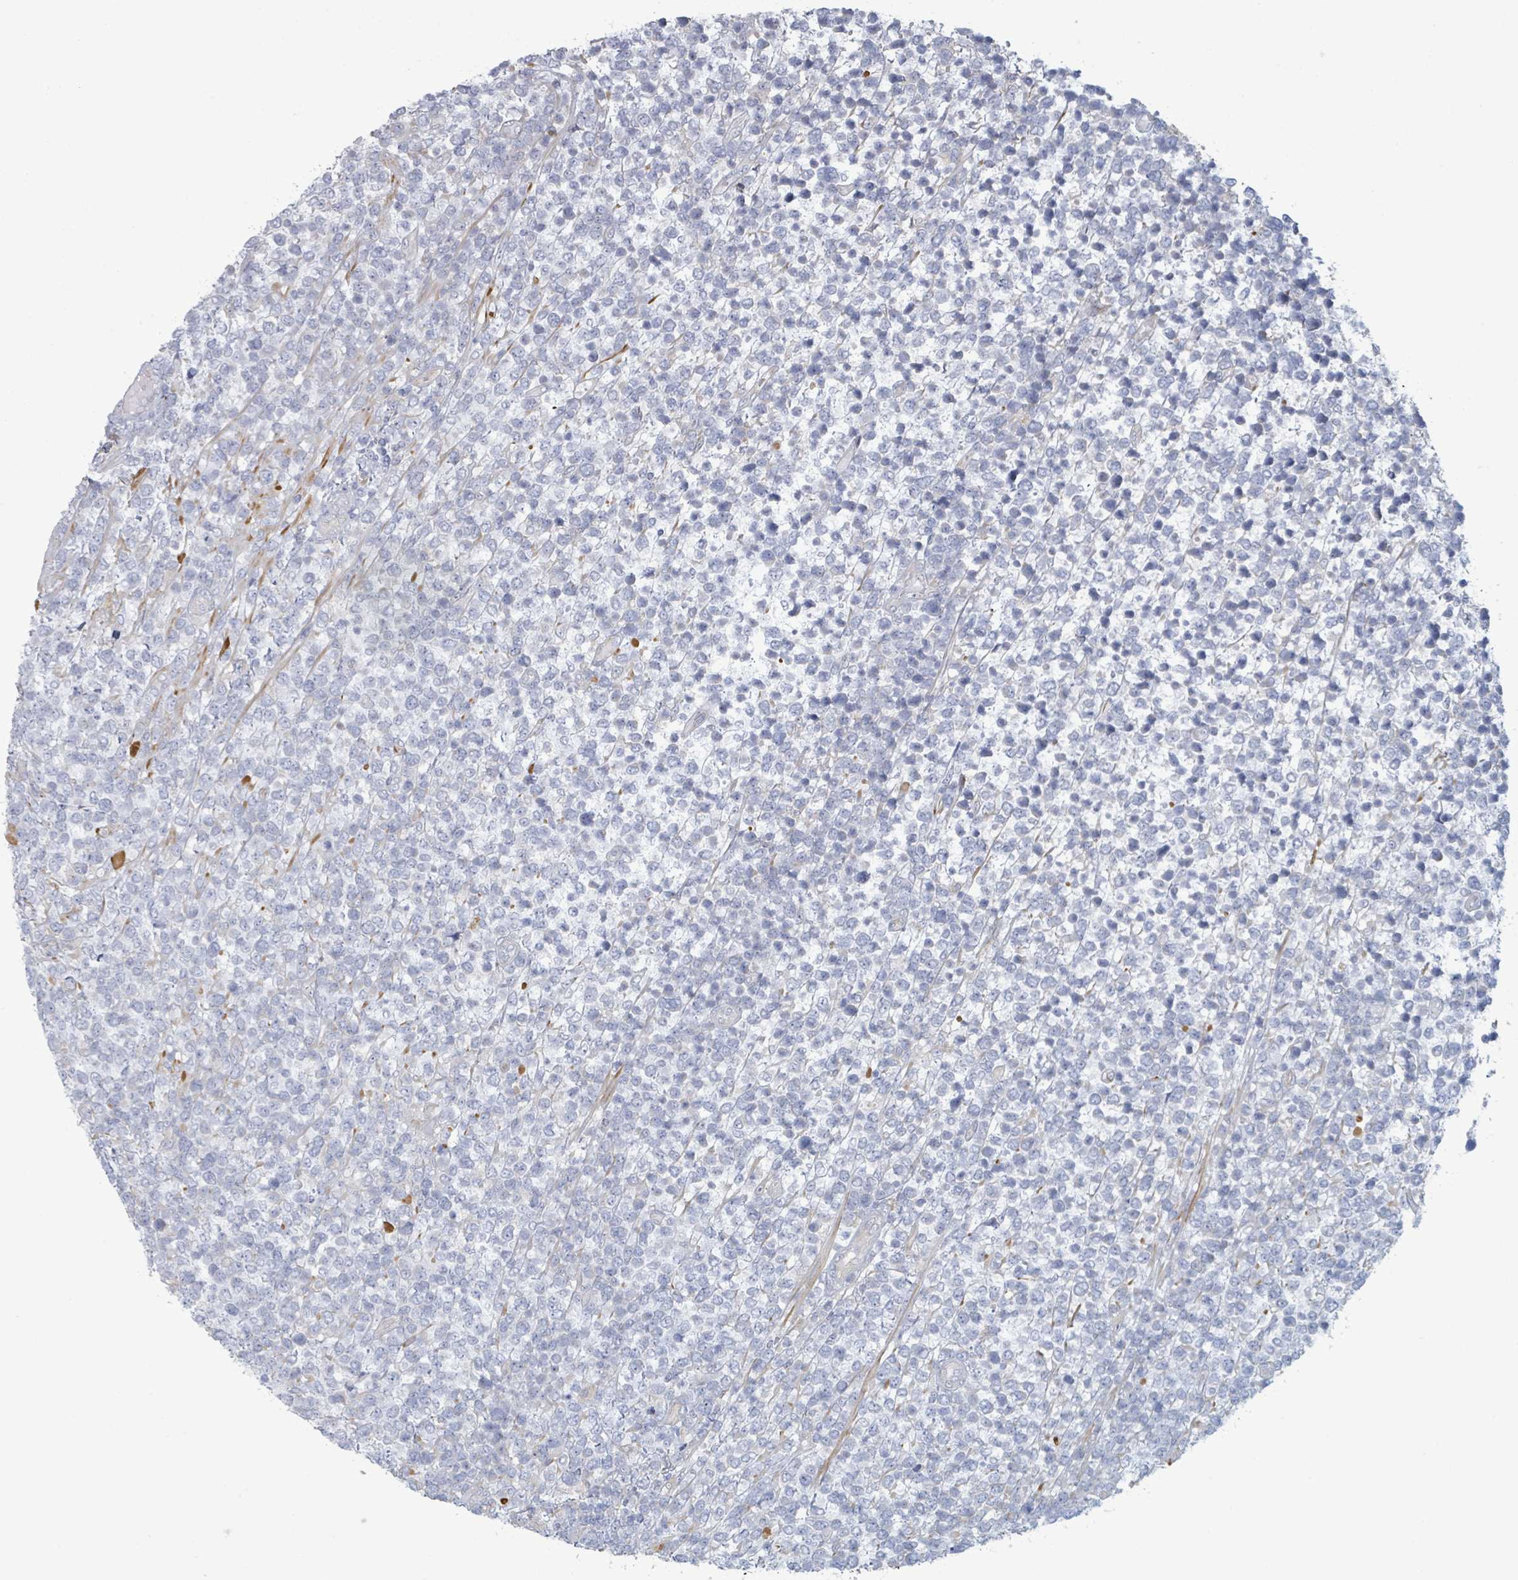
{"staining": {"intensity": "negative", "quantity": "none", "location": "none"}, "tissue": "lymphoma", "cell_type": "Tumor cells", "image_type": "cancer", "snomed": [{"axis": "morphology", "description": "Malignant lymphoma, non-Hodgkin's type, High grade"}, {"axis": "topography", "description": "Soft tissue"}], "caption": "Immunohistochemistry image of human lymphoma stained for a protein (brown), which shows no positivity in tumor cells.", "gene": "COL13A1", "patient": {"sex": "female", "age": 56}}